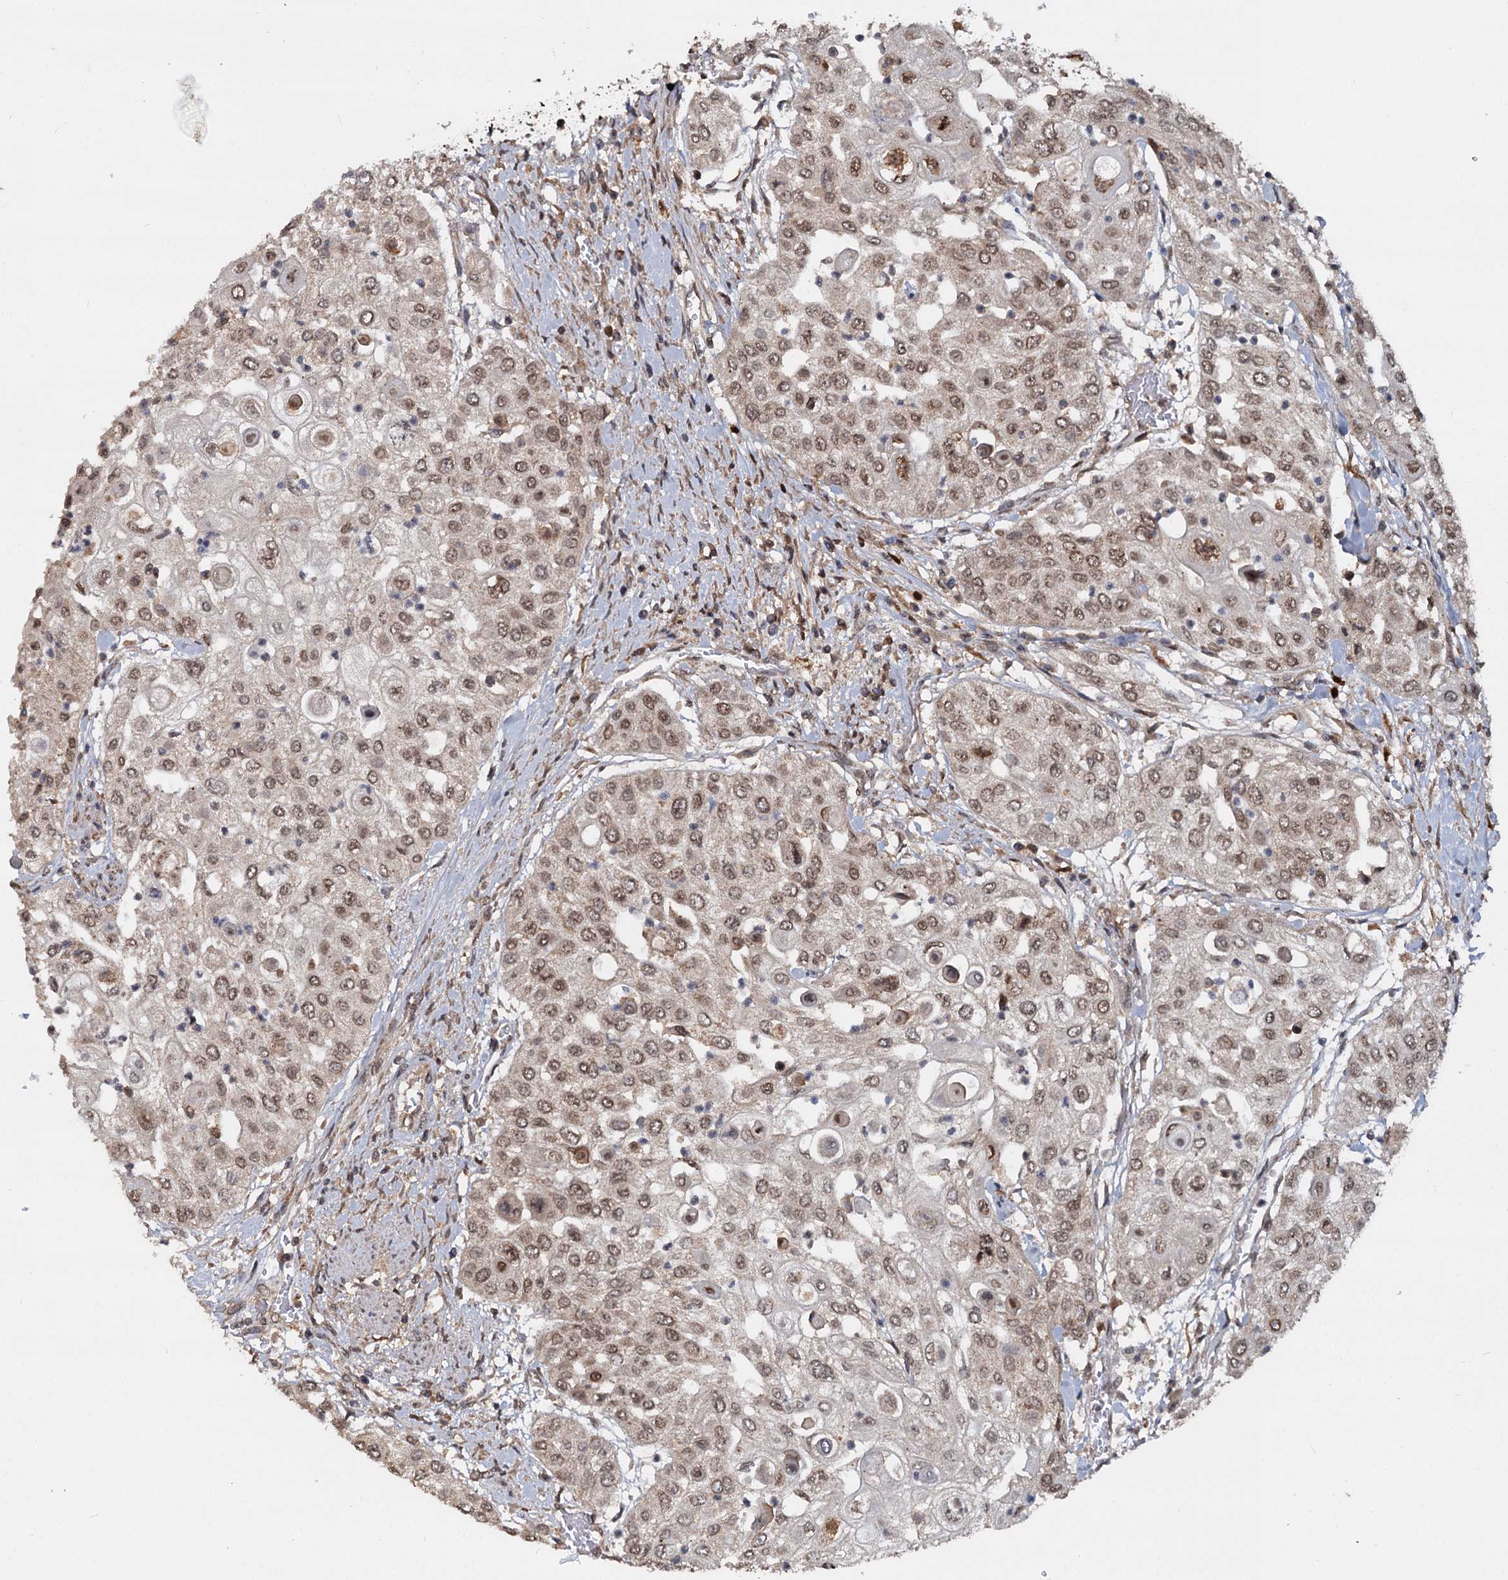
{"staining": {"intensity": "moderate", "quantity": ">75%", "location": "nuclear"}, "tissue": "urothelial cancer", "cell_type": "Tumor cells", "image_type": "cancer", "snomed": [{"axis": "morphology", "description": "Urothelial carcinoma, High grade"}, {"axis": "topography", "description": "Urinary bladder"}], "caption": "Immunohistochemical staining of human urothelial carcinoma (high-grade) exhibits medium levels of moderate nuclear protein expression in approximately >75% of tumor cells.", "gene": "FAM216B", "patient": {"sex": "female", "age": 79}}